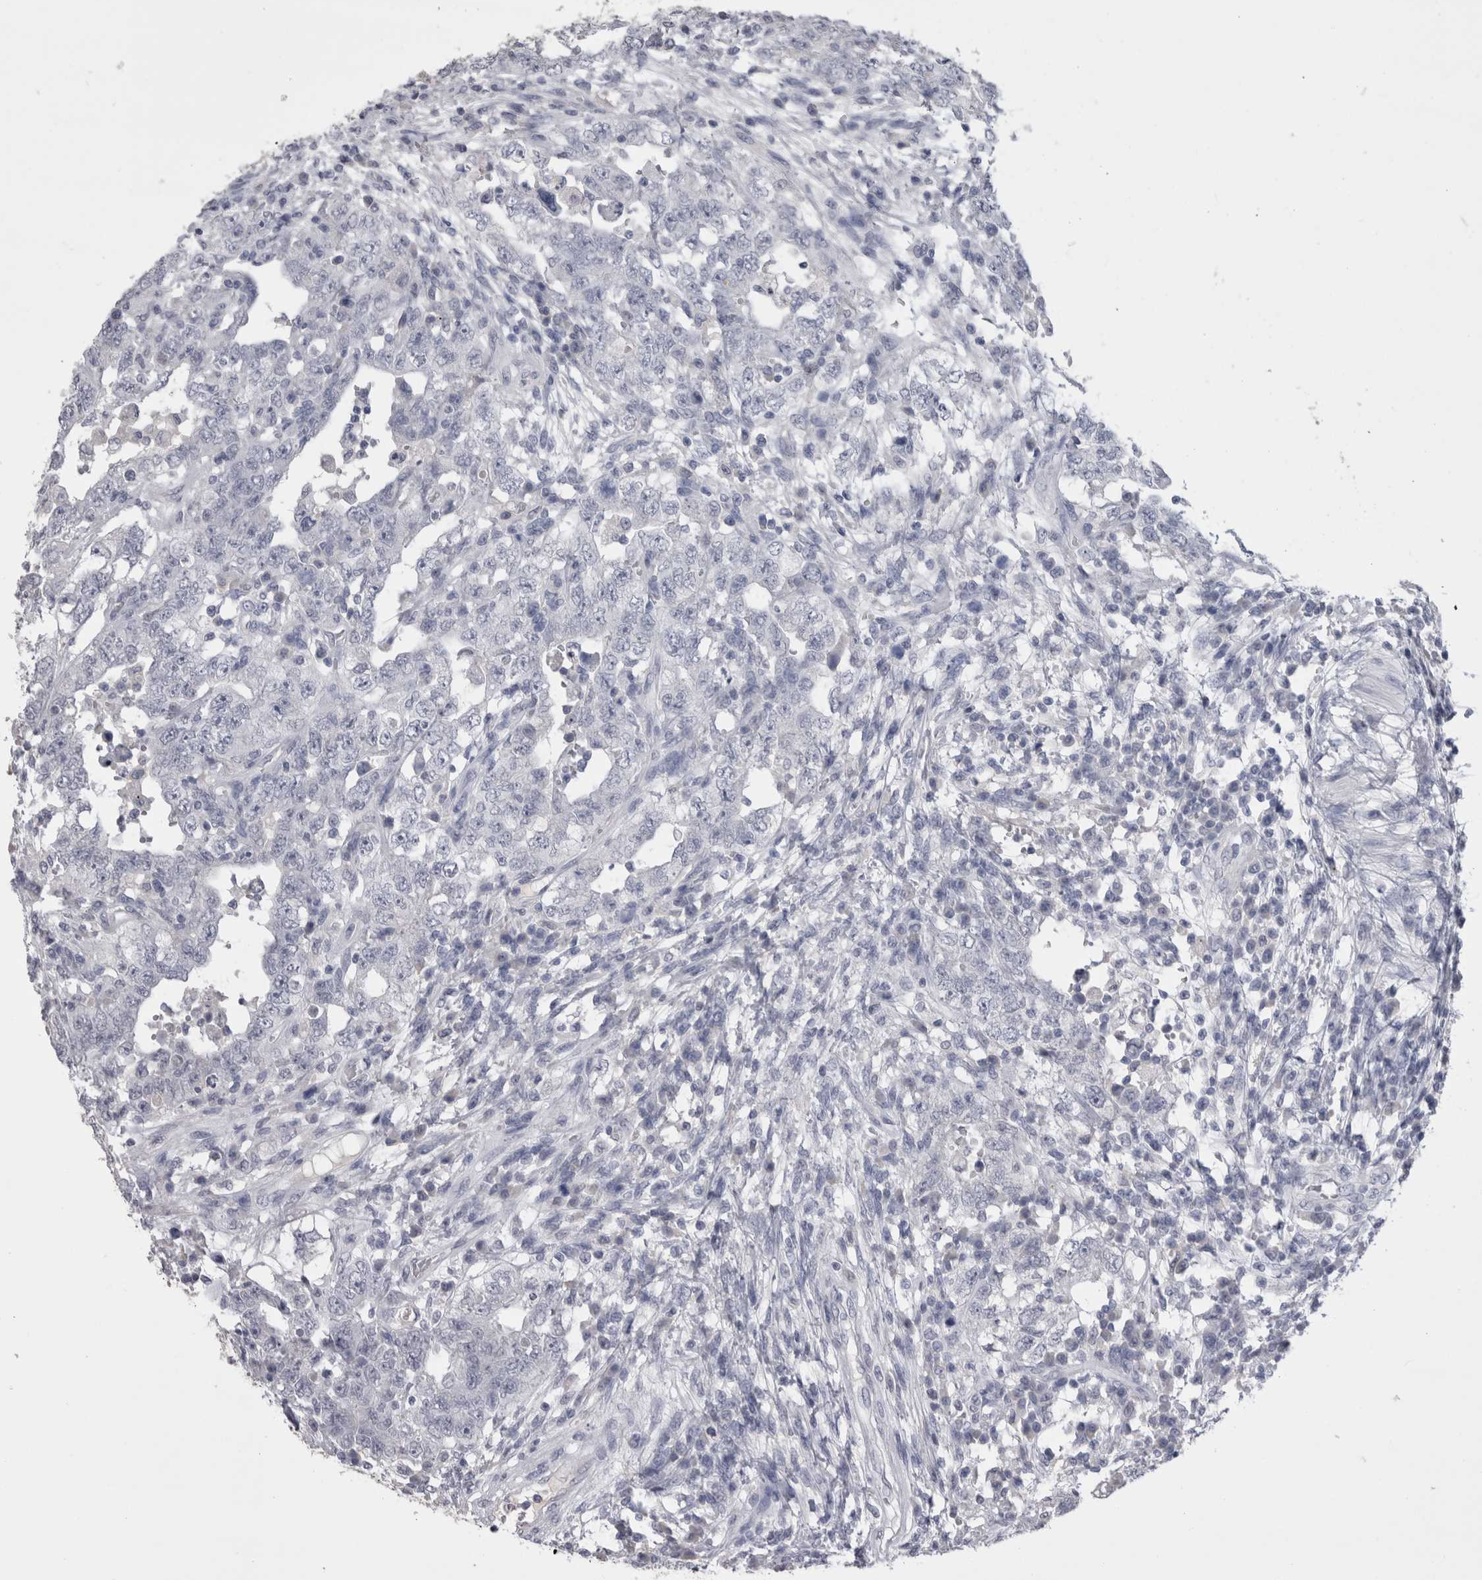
{"staining": {"intensity": "negative", "quantity": "none", "location": "none"}, "tissue": "testis cancer", "cell_type": "Tumor cells", "image_type": "cancer", "snomed": [{"axis": "morphology", "description": "Carcinoma, Embryonal, NOS"}, {"axis": "topography", "description": "Testis"}], "caption": "Tumor cells are negative for protein expression in human embryonal carcinoma (testis). (Brightfield microscopy of DAB (3,3'-diaminobenzidine) immunohistochemistry (IHC) at high magnification).", "gene": "CDHR5", "patient": {"sex": "male", "age": 26}}